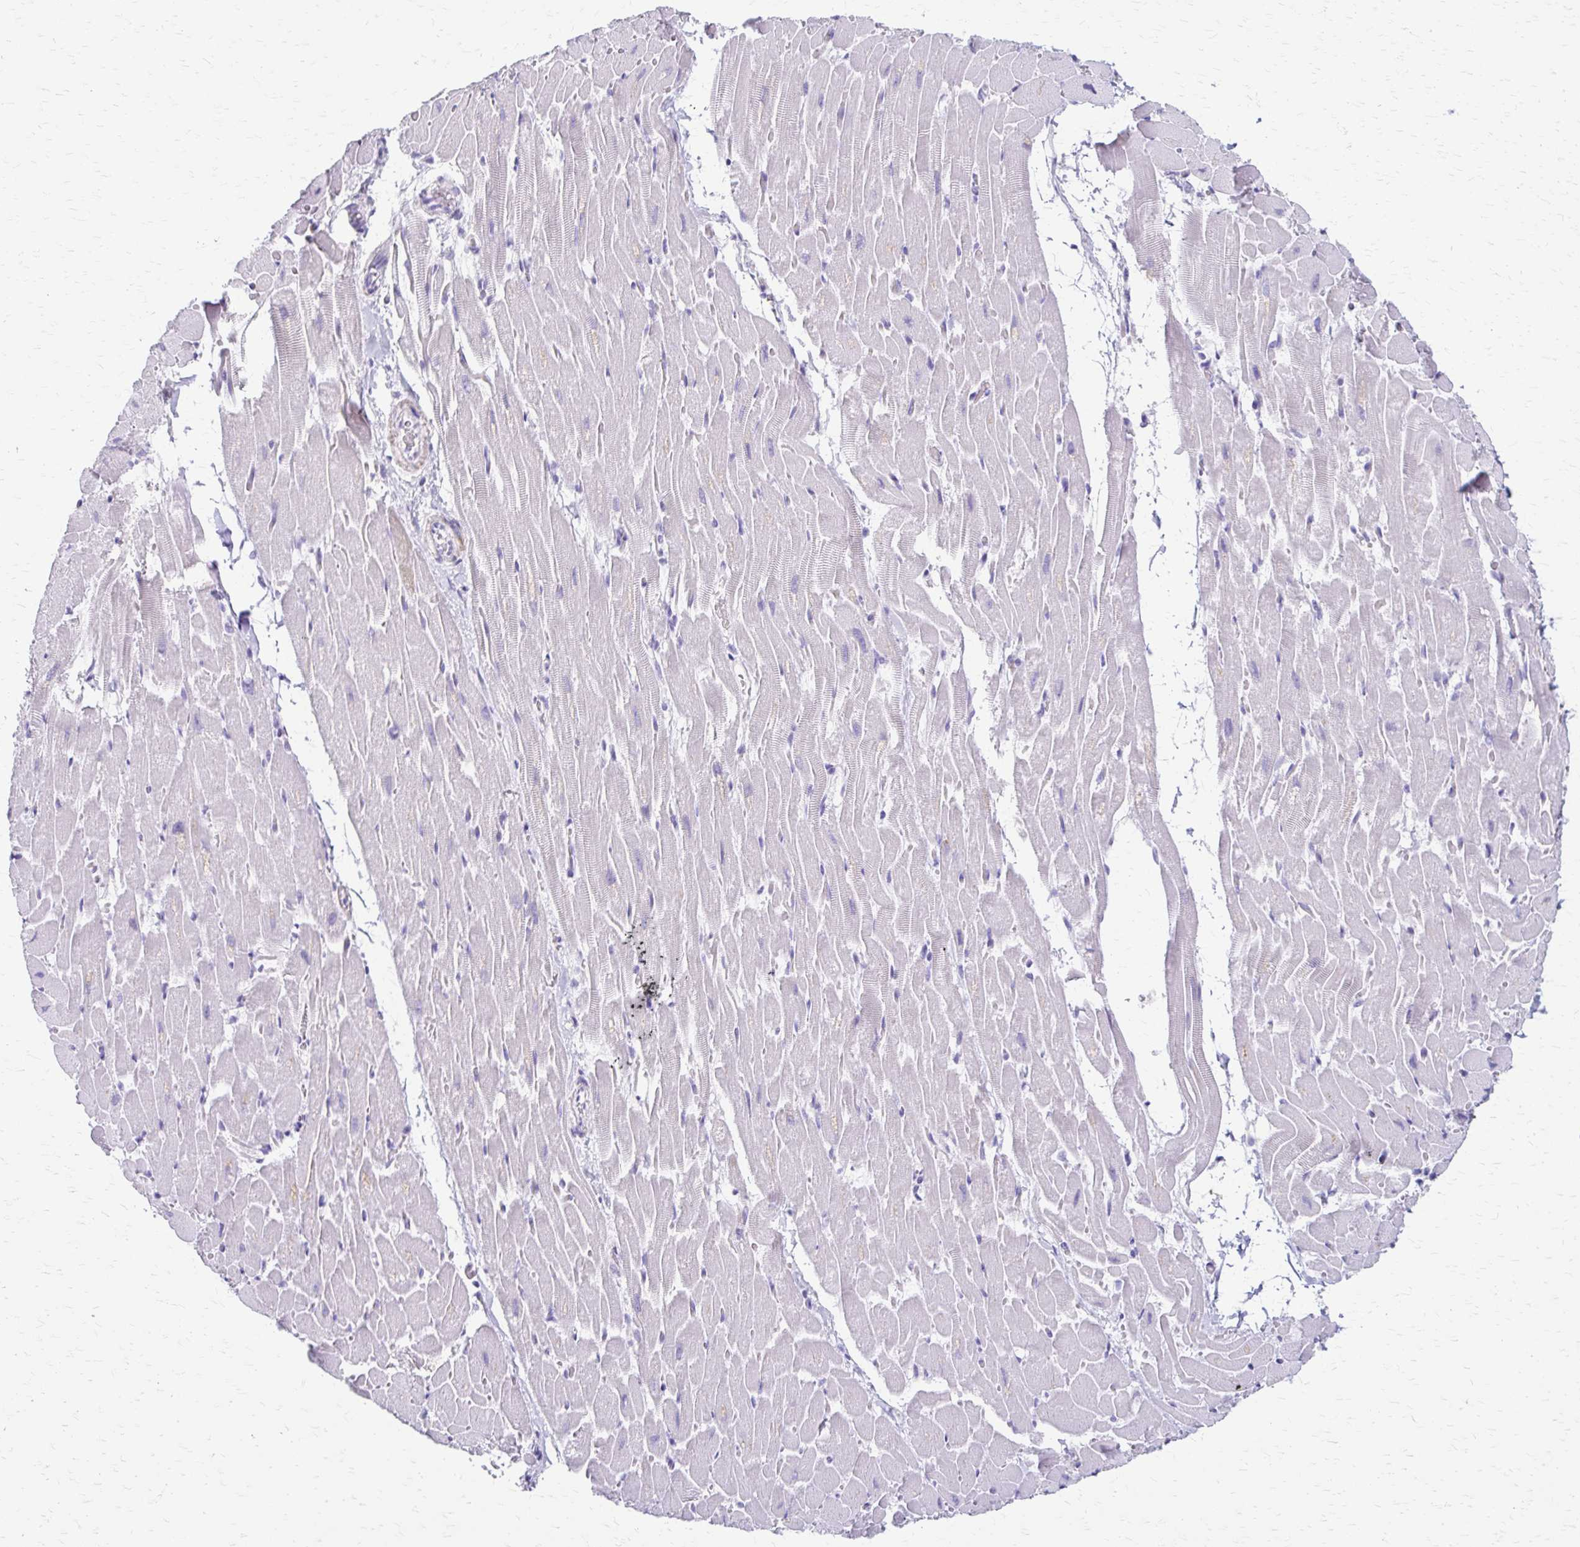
{"staining": {"intensity": "negative", "quantity": "none", "location": "none"}, "tissue": "heart muscle", "cell_type": "Cardiomyocytes", "image_type": "normal", "snomed": [{"axis": "morphology", "description": "Normal tissue, NOS"}, {"axis": "topography", "description": "Heart"}], "caption": "The micrograph demonstrates no staining of cardiomyocytes in unremarkable heart muscle.", "gene": "ZSCAN5B", "patient": {"sex": "male", "age": 37}}